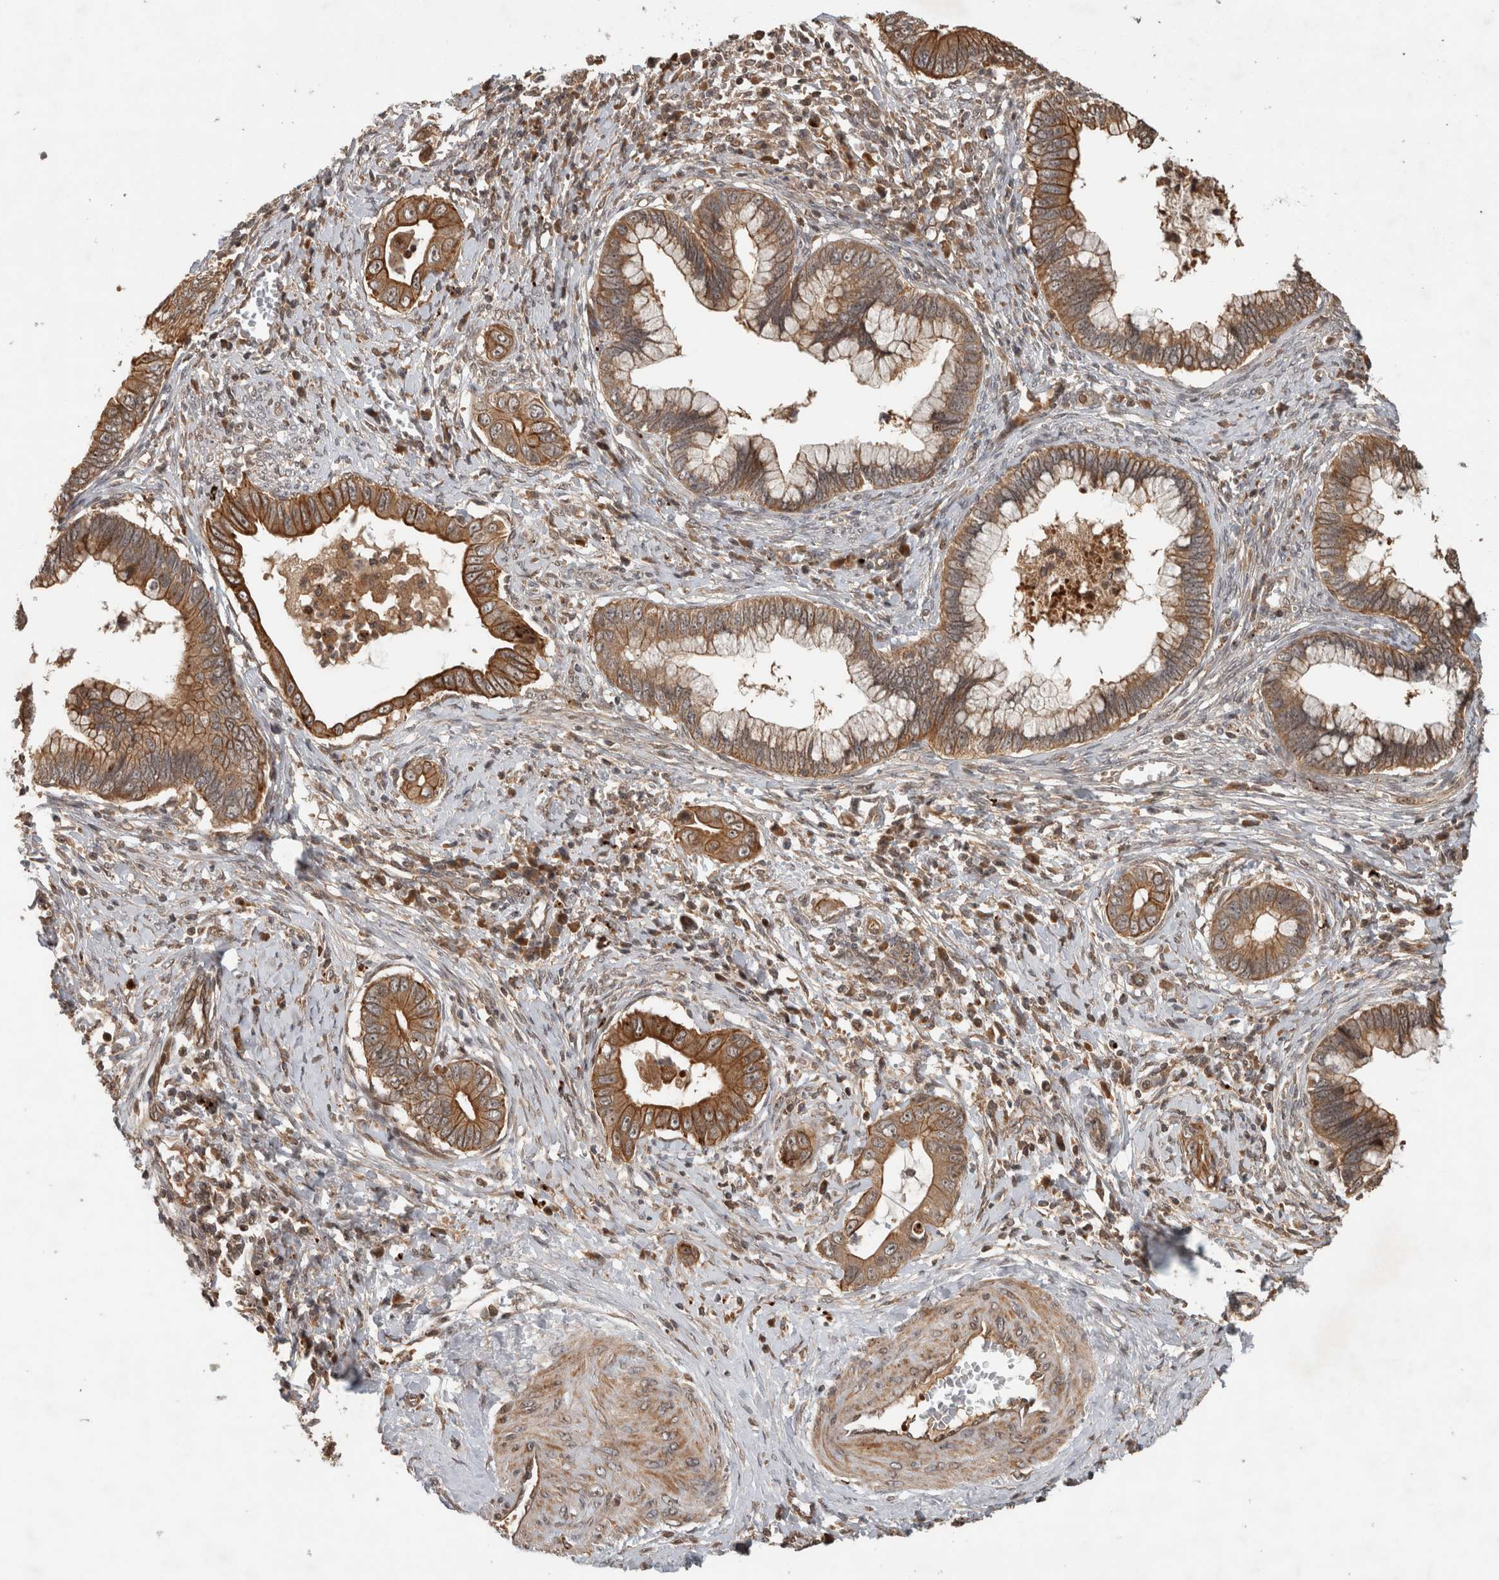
{"staining": {"intensity": "moderate", "quantity": ">75%", "location": "cytoplasmic/membranous"}, "tissue": "cervical cancer", "cell_type": "Tumor cells", "image_type": "cancer", "snomed": [{"axis": "morphology", "description": "Adenocarcinoma, NOS"}, {"axis": "topography", "description": "Cervix"}], "caption": "This image exhibits immunohistochemistry (IHC) staining of human adenocarcinoma (cervical), with medium moderate cytoplasmic/membranous positivity in approximately >75% of tumor cells.", "gene": "PITPNC1", "patient": {"sex": "female", "age": 44}}